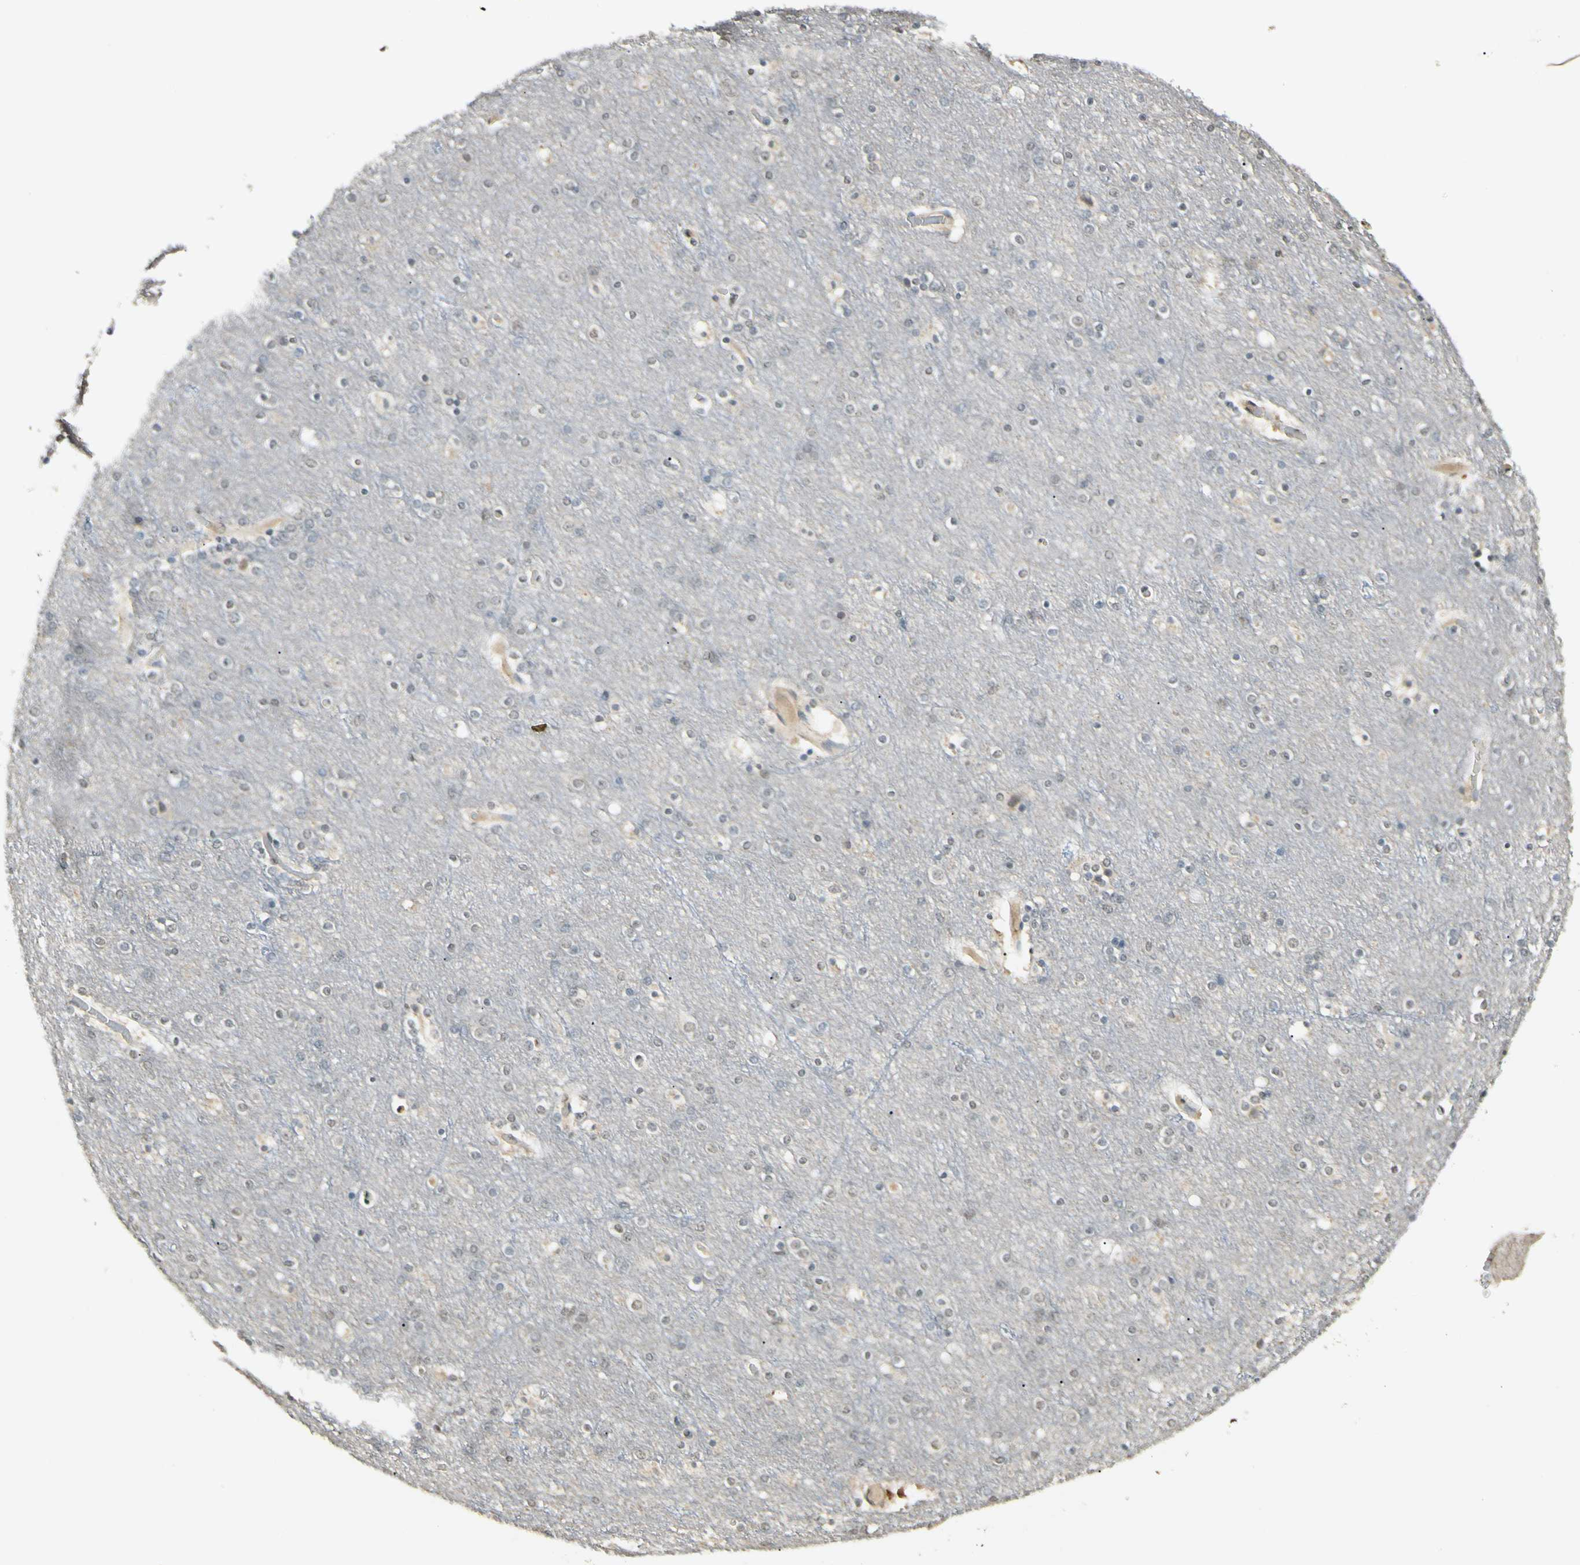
{"staining": {"intensity": "weak", "quantity": "25%-75%", "location": "cytoplasmic/membranous"}, "tissue": "cerebral cortex", "cell_type": "Endothelial cells", "image_type": "normal", "snomed": [{"axis": "morphology", "description": "Normal tissue, NOS"}, {"axis": "topography", "description": "Cerebral cortex"}], "caption": "Immunohistochemical staining of unremarkable cerebral cortex shows weak cytoplasmic/membranous protein expression in about 25%-75% of endothelial cells. (IHC, brightfield microscopy, high magnification).", "gene": "SGCA", "patient": {"sex": "female", "age": 54}}